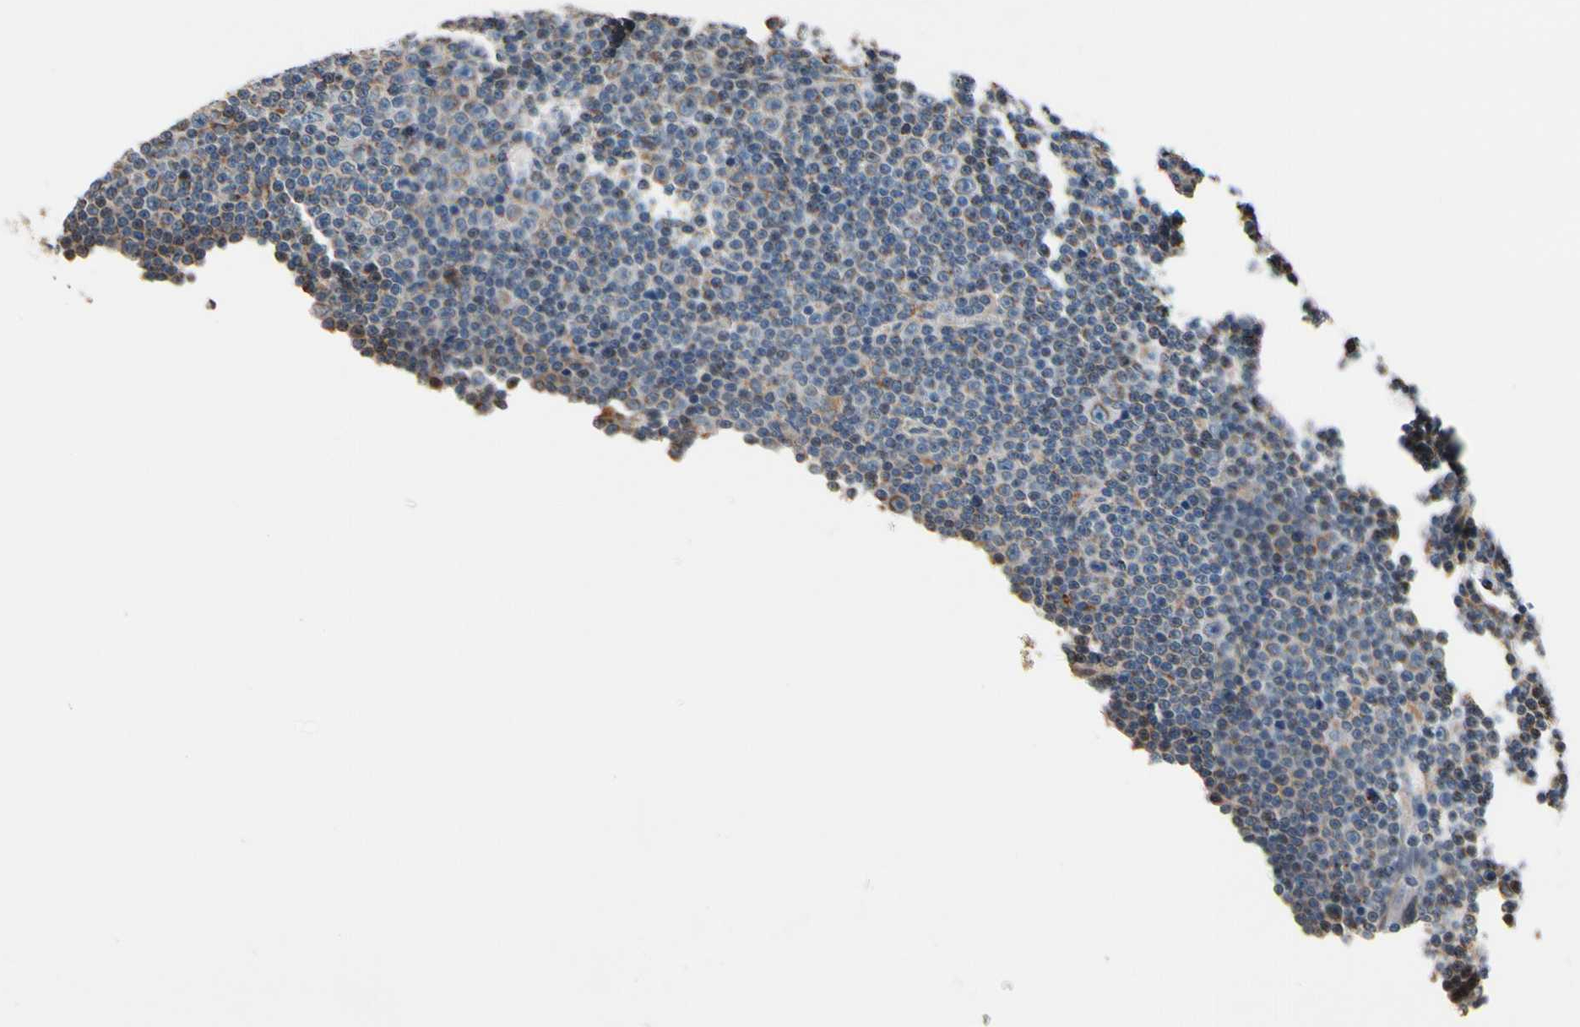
{"staining": {"intensity": "moderate", "quantity": "25%-75%", "location": "cytoplasmic/membranous"}, "tissue": "lymphoma", "cell_type": "Tumor cells", "image_type": "cancer", "snomed": [{"axis": "morphology", "description": "Malignant lymphoma, non-Hodgkin's type, Low grade"}, {"axis": "topography", "description": "Lymph node"}], "caption": "Lymphoma was stained to show a protein in brown. There is medium levels of moderate cytoplasmic/membranous positivity in about 25%-75% of tumor cells.", "gene": "TMEM176A", "patient": {"sex": "female", "age": 67}}